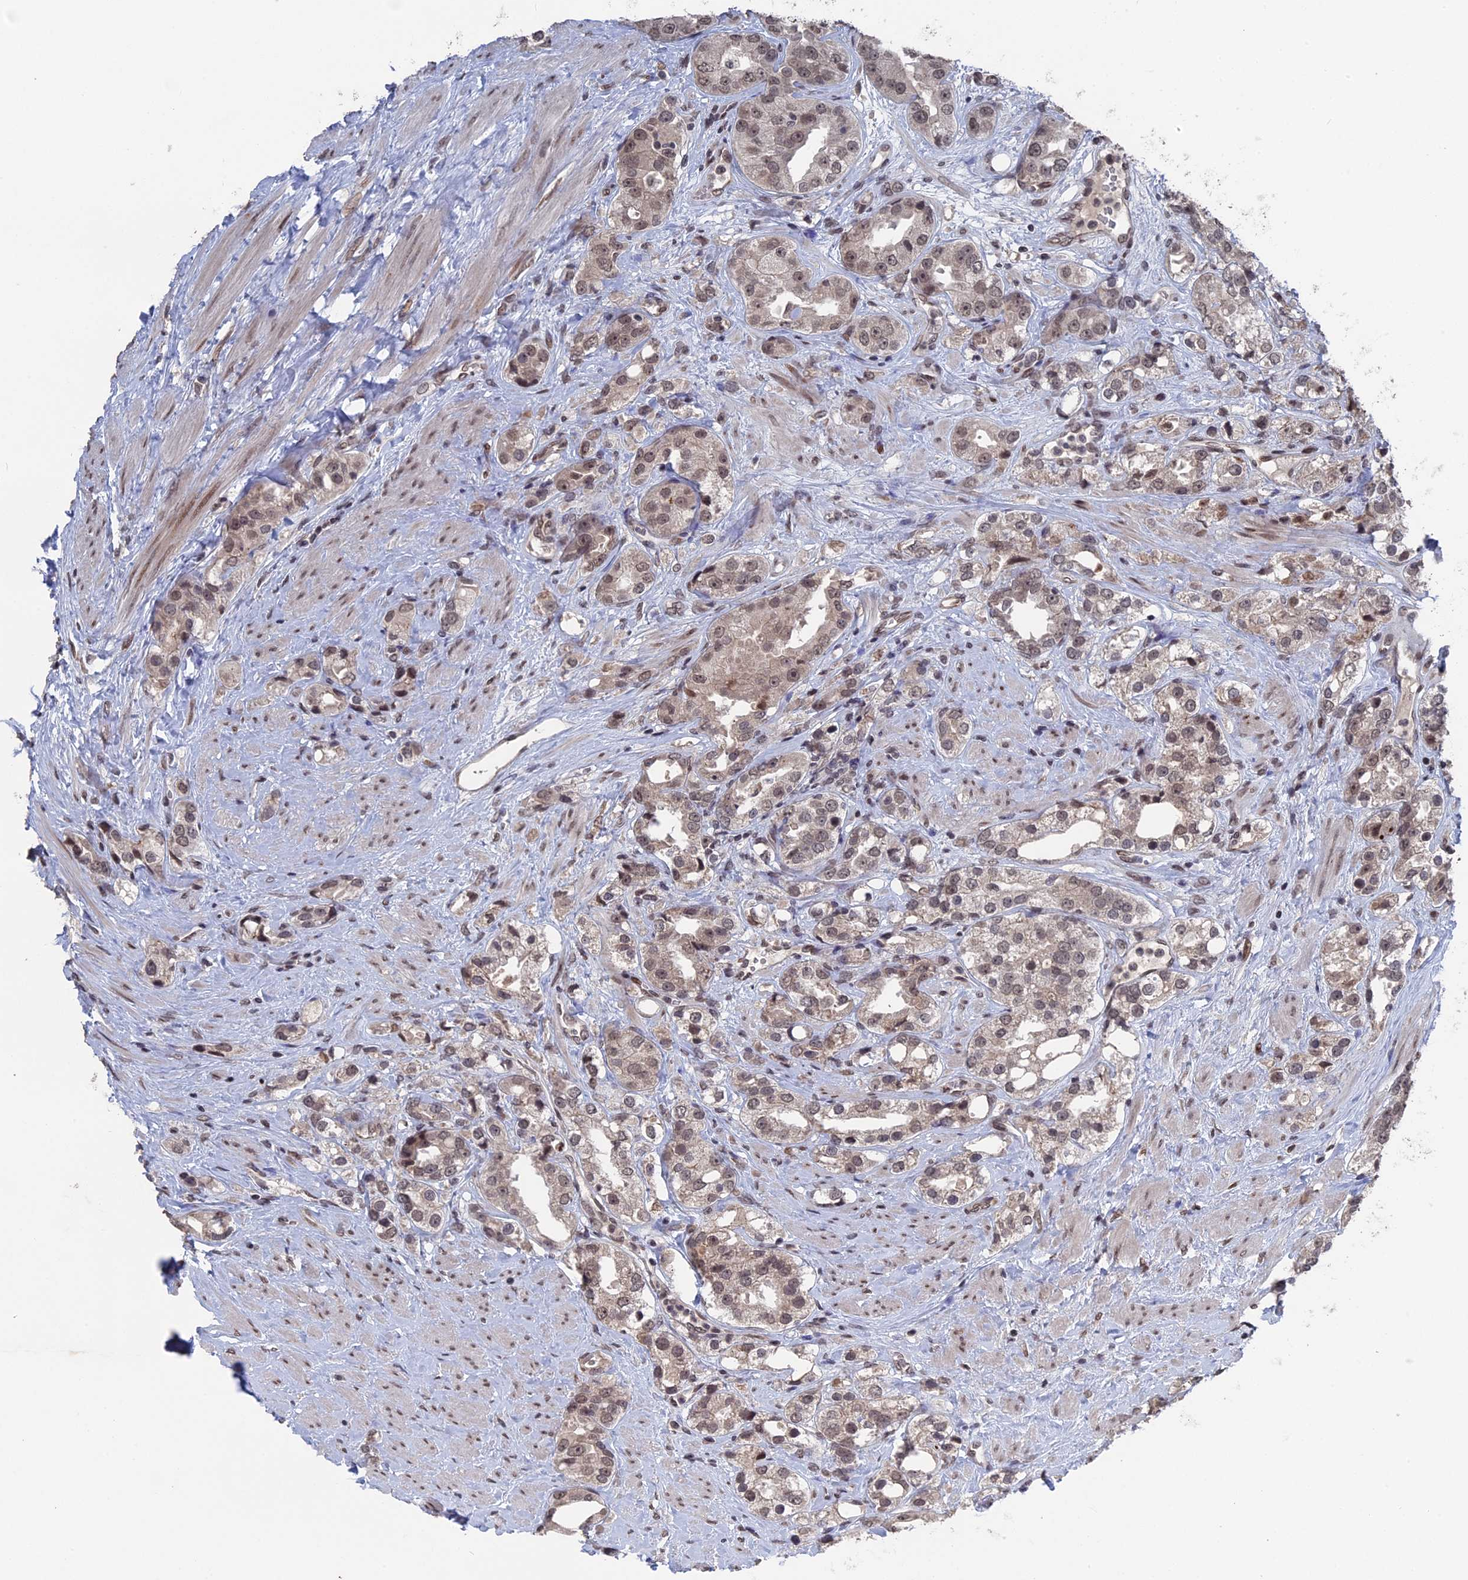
{"staining": {"intensity": "weak", "quantity": ">75%", "location": "nuclear"}, "tissue": "prostate cancer", "cell_type": "Tumor cells", "image_type": "cancer", "snomed": [{"axis": "morphology", "description": "Adenocarcinoma, NOS"}, {"axis": "topography", "description": "Prostate"}], "caption": "This histopathology image reveals IHC staining of adenocarcinoma (prostate), with low weak nuclear positivity in approximately >75% of tumor cells.", "gene": "NR2C2AP", "patient": {"sex": "male", "age": 79}}